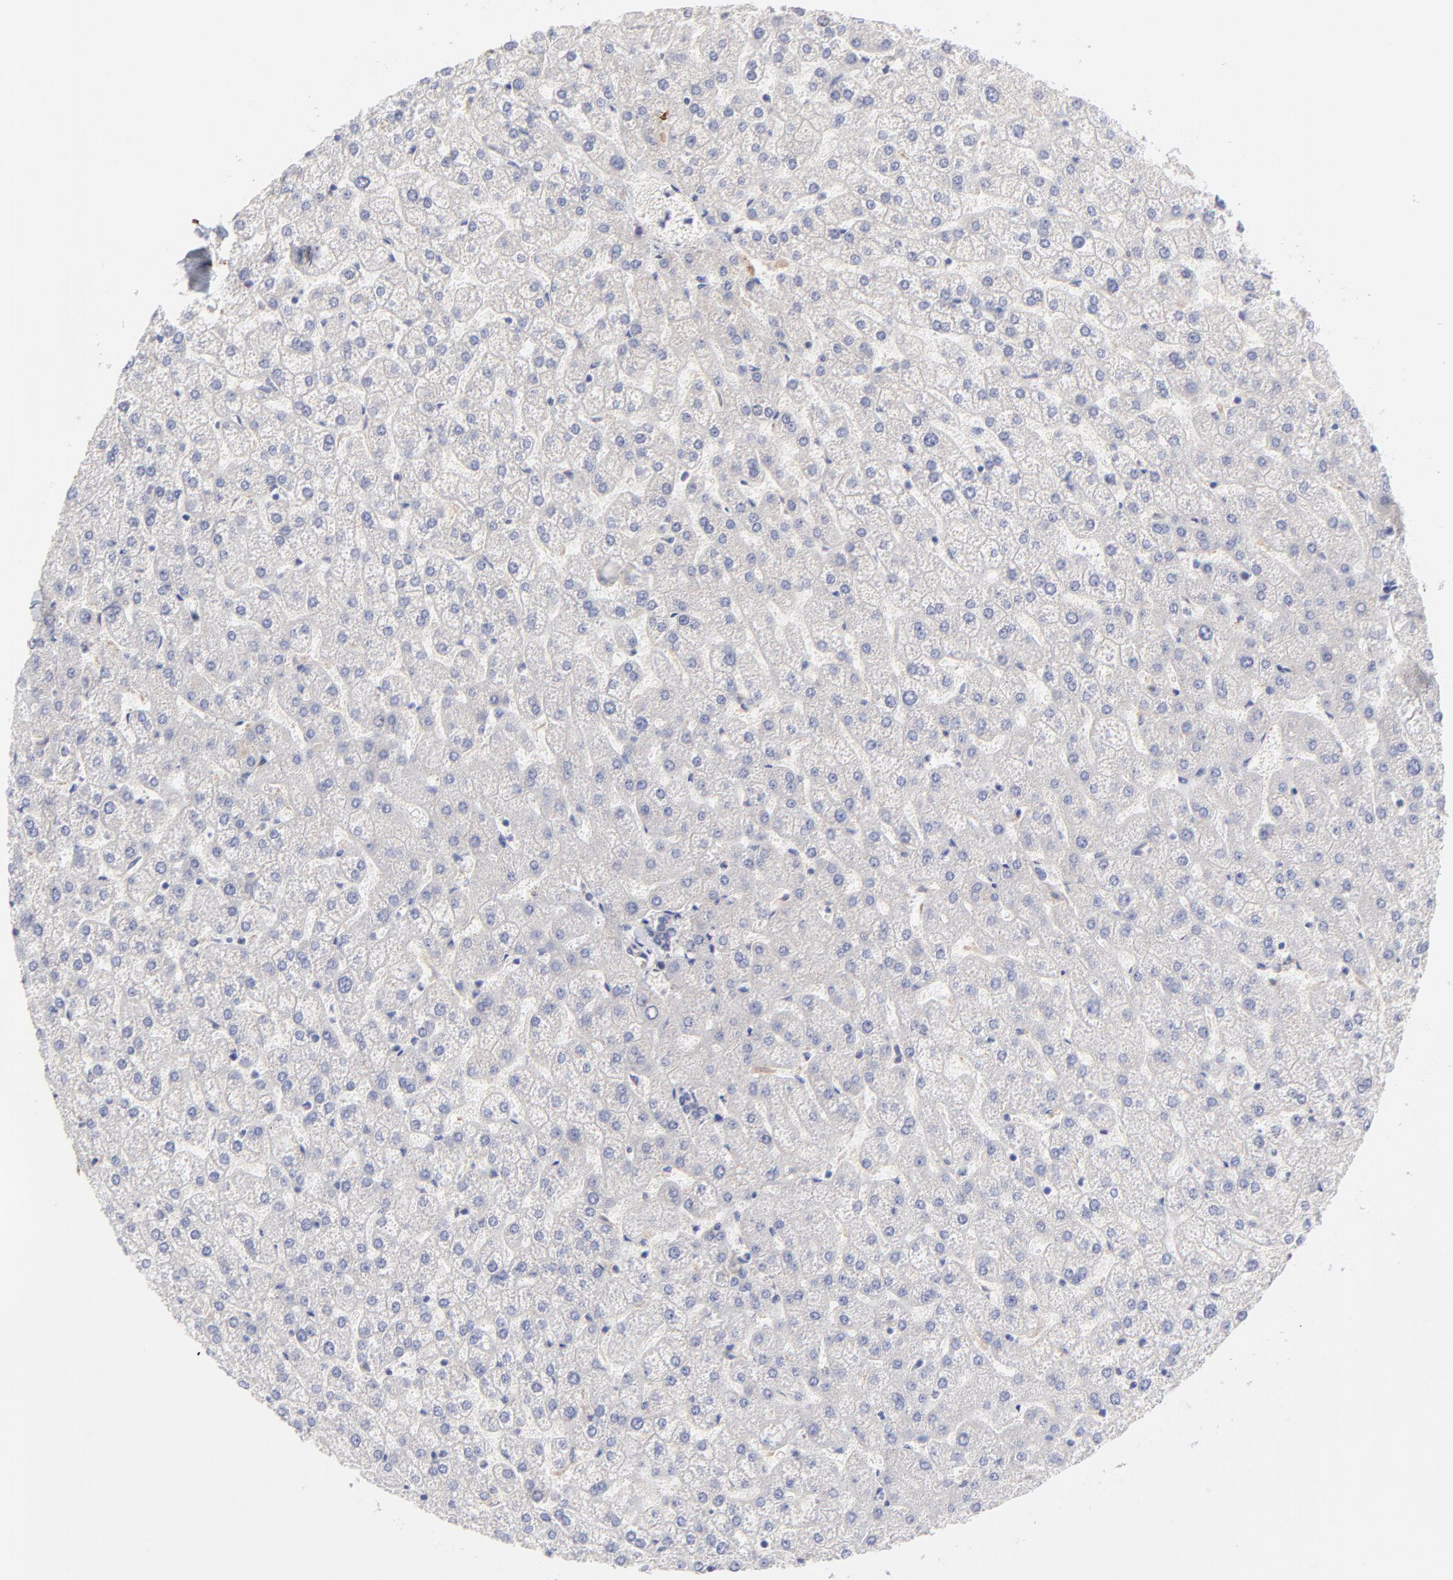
{"staining": {"intensity": "negative", "quantity": "none", "location": "none"}, "tissue": "liver", "cell_type": "Cholangiocytes", "image_type": "normal", "snomed": [{"axis": "morphology", "description": "Normal tissue, NOS"}, {"axis": "topography", "description": "Liver"}], "caption": "Histopathology image shows no significant protein expression in cholangiocytes of unremarkable liver.", "gene": "COX8C", "patient": {"sex": "female", "age": 32}}